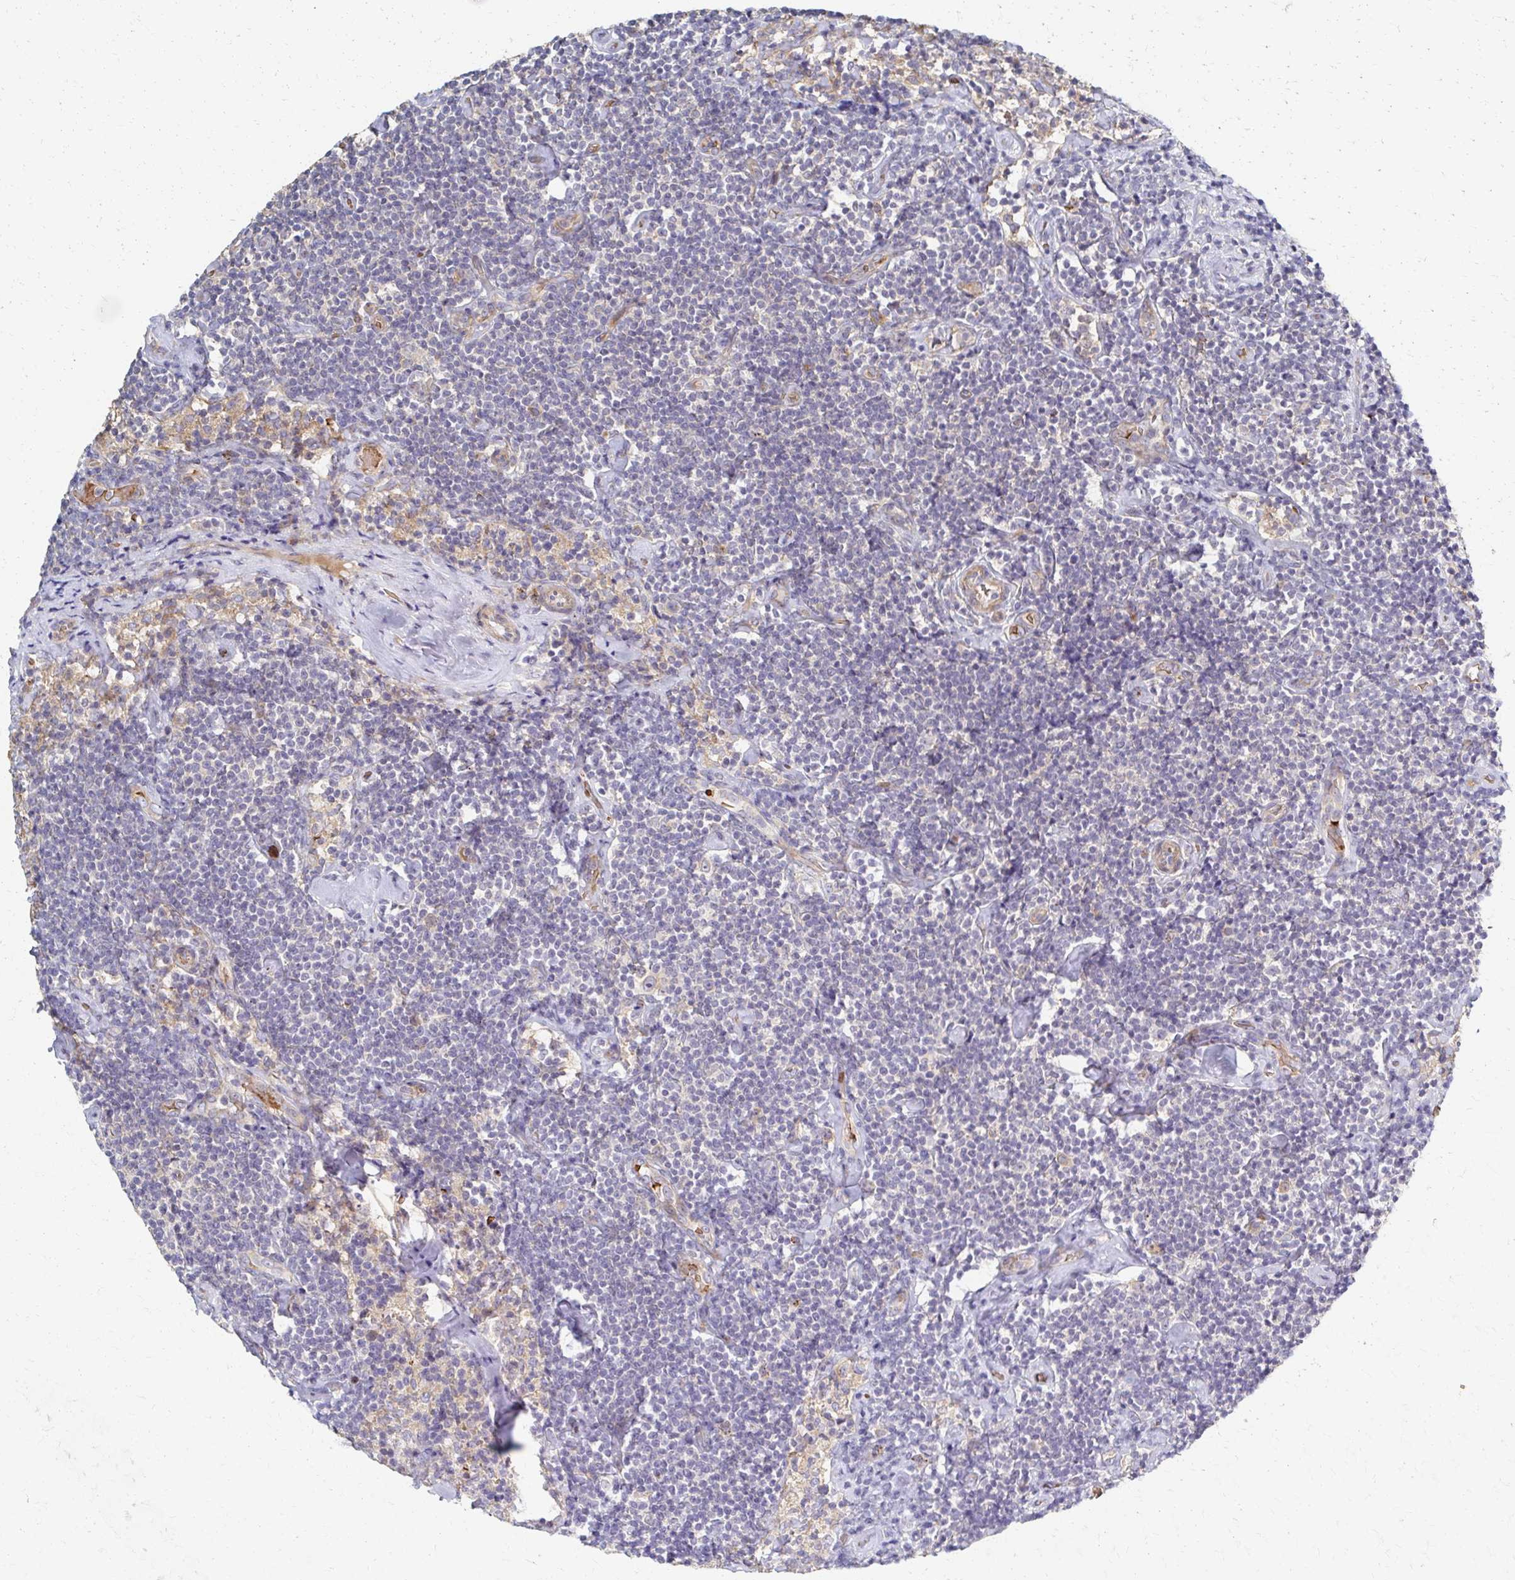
{"staining": {"intensity": "negative", "quantity": "none", "location": "none"}, "tissue": "lymphoma", "cell_type": "Tumor cells", "image_type": "cancer", "snomed": [{"axis": "morphology", "description": "Malignant lymphoma, non-Hodgkin's type, Low grade"}, {"axis": "topography", "description": "Lymph node"}], "caption": "Malignant lymphoma, non-Hodgkin's type (low-grade) stained for a protein using immunohistochemistry demonstrates no expression tumor cells.", "gene": "SKA2", "patient": {"sex": "male", "age": 81}}